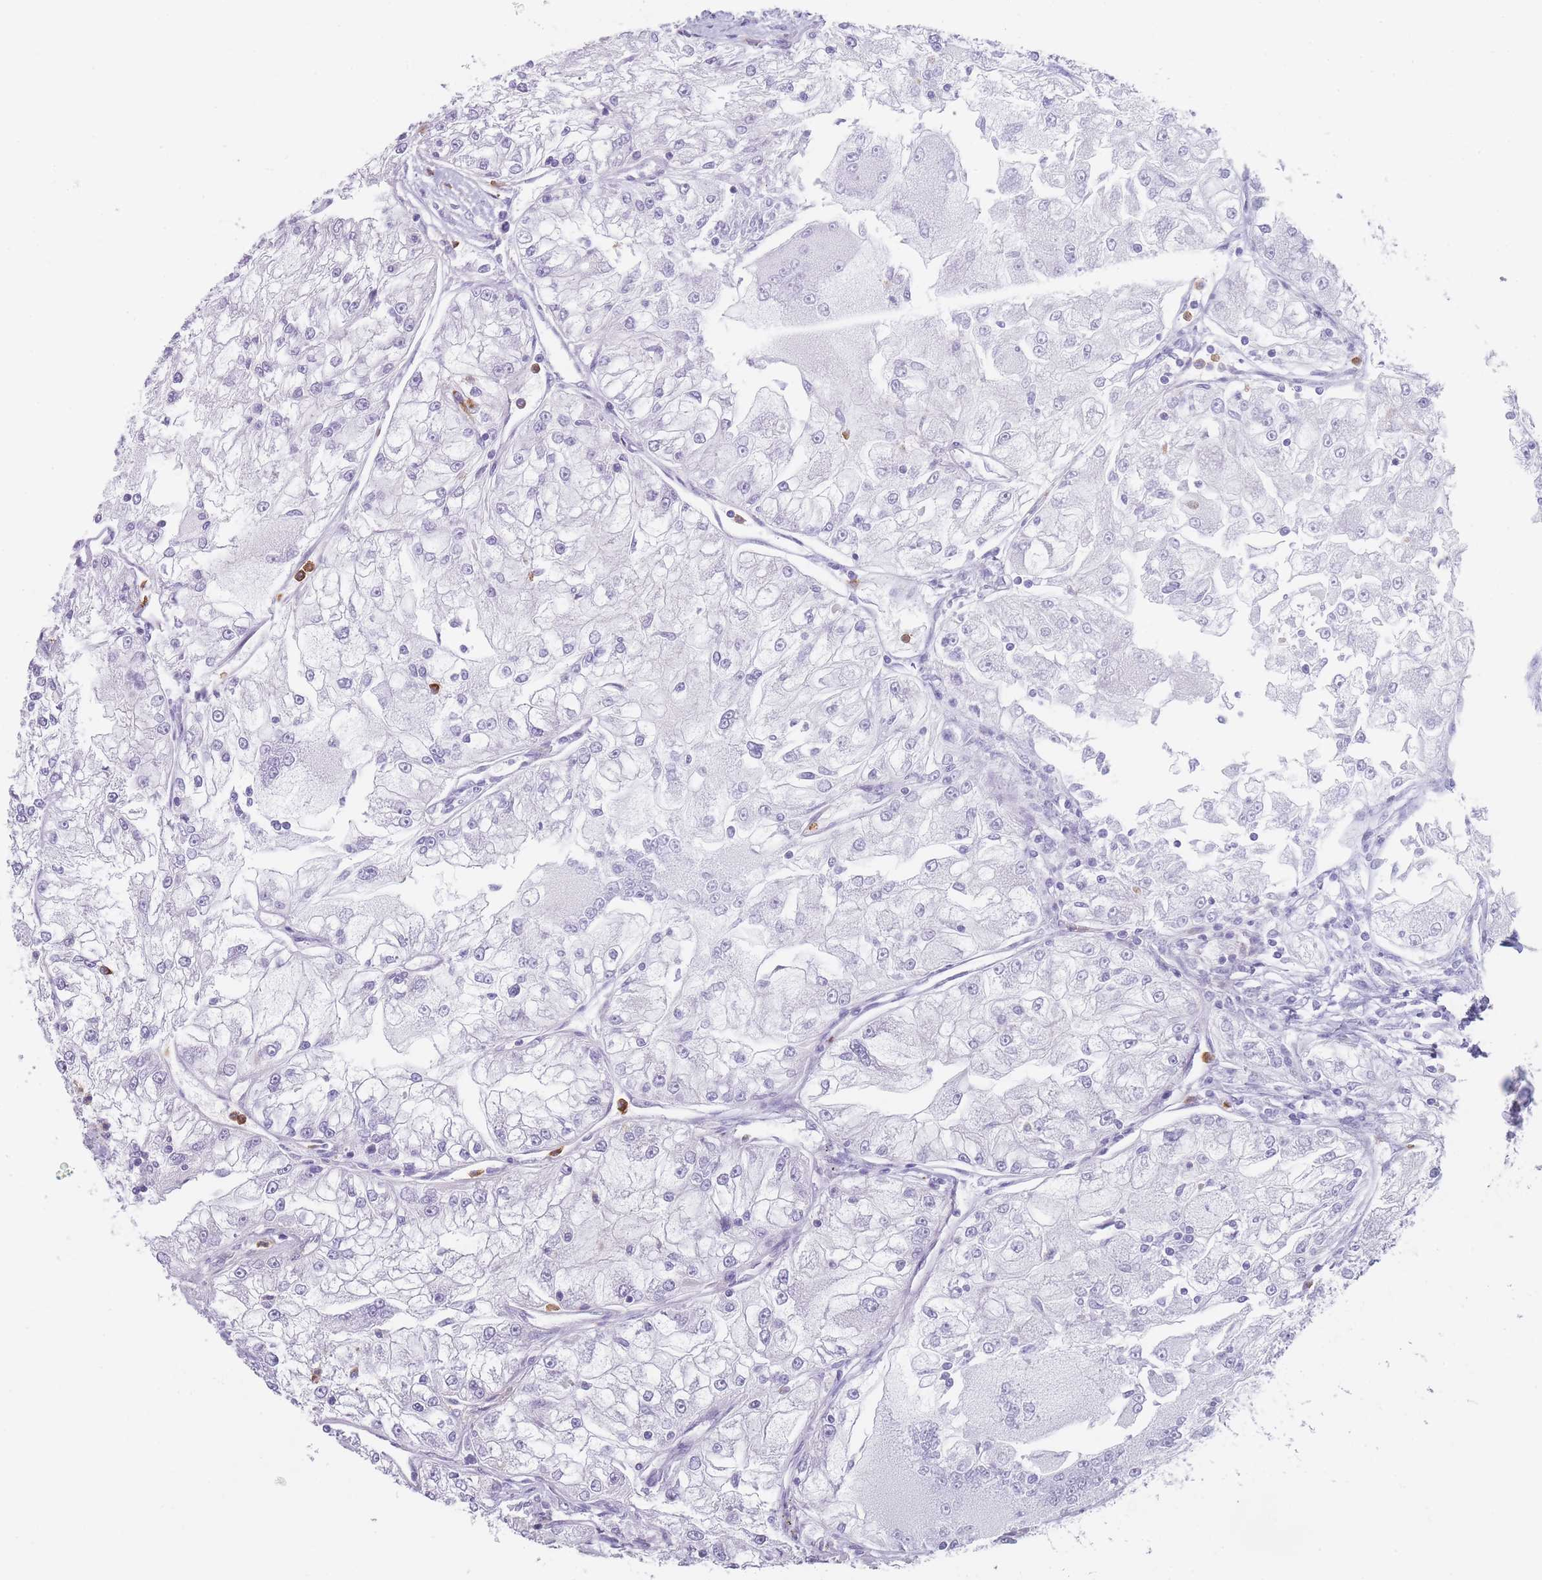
{"staining": {"intensity": "negative", "quantity": "none", "location": "none"}, "tissue": "renal cancer", "cell_type": "Tumor cells", "image_type": "cancer", "snomed": [{"axis": "morphology", "description": "Adenocarcinoma, NOS"}, {"axis": "topography", "description": "Kidney"}], "caption": "IHC histopathology image of human renal adenocarcinoma stained for a protein (brown), which displays no expression in tumor cells.", "gene": "CR1L", "patient": {"sex": "female", "age": 72}}